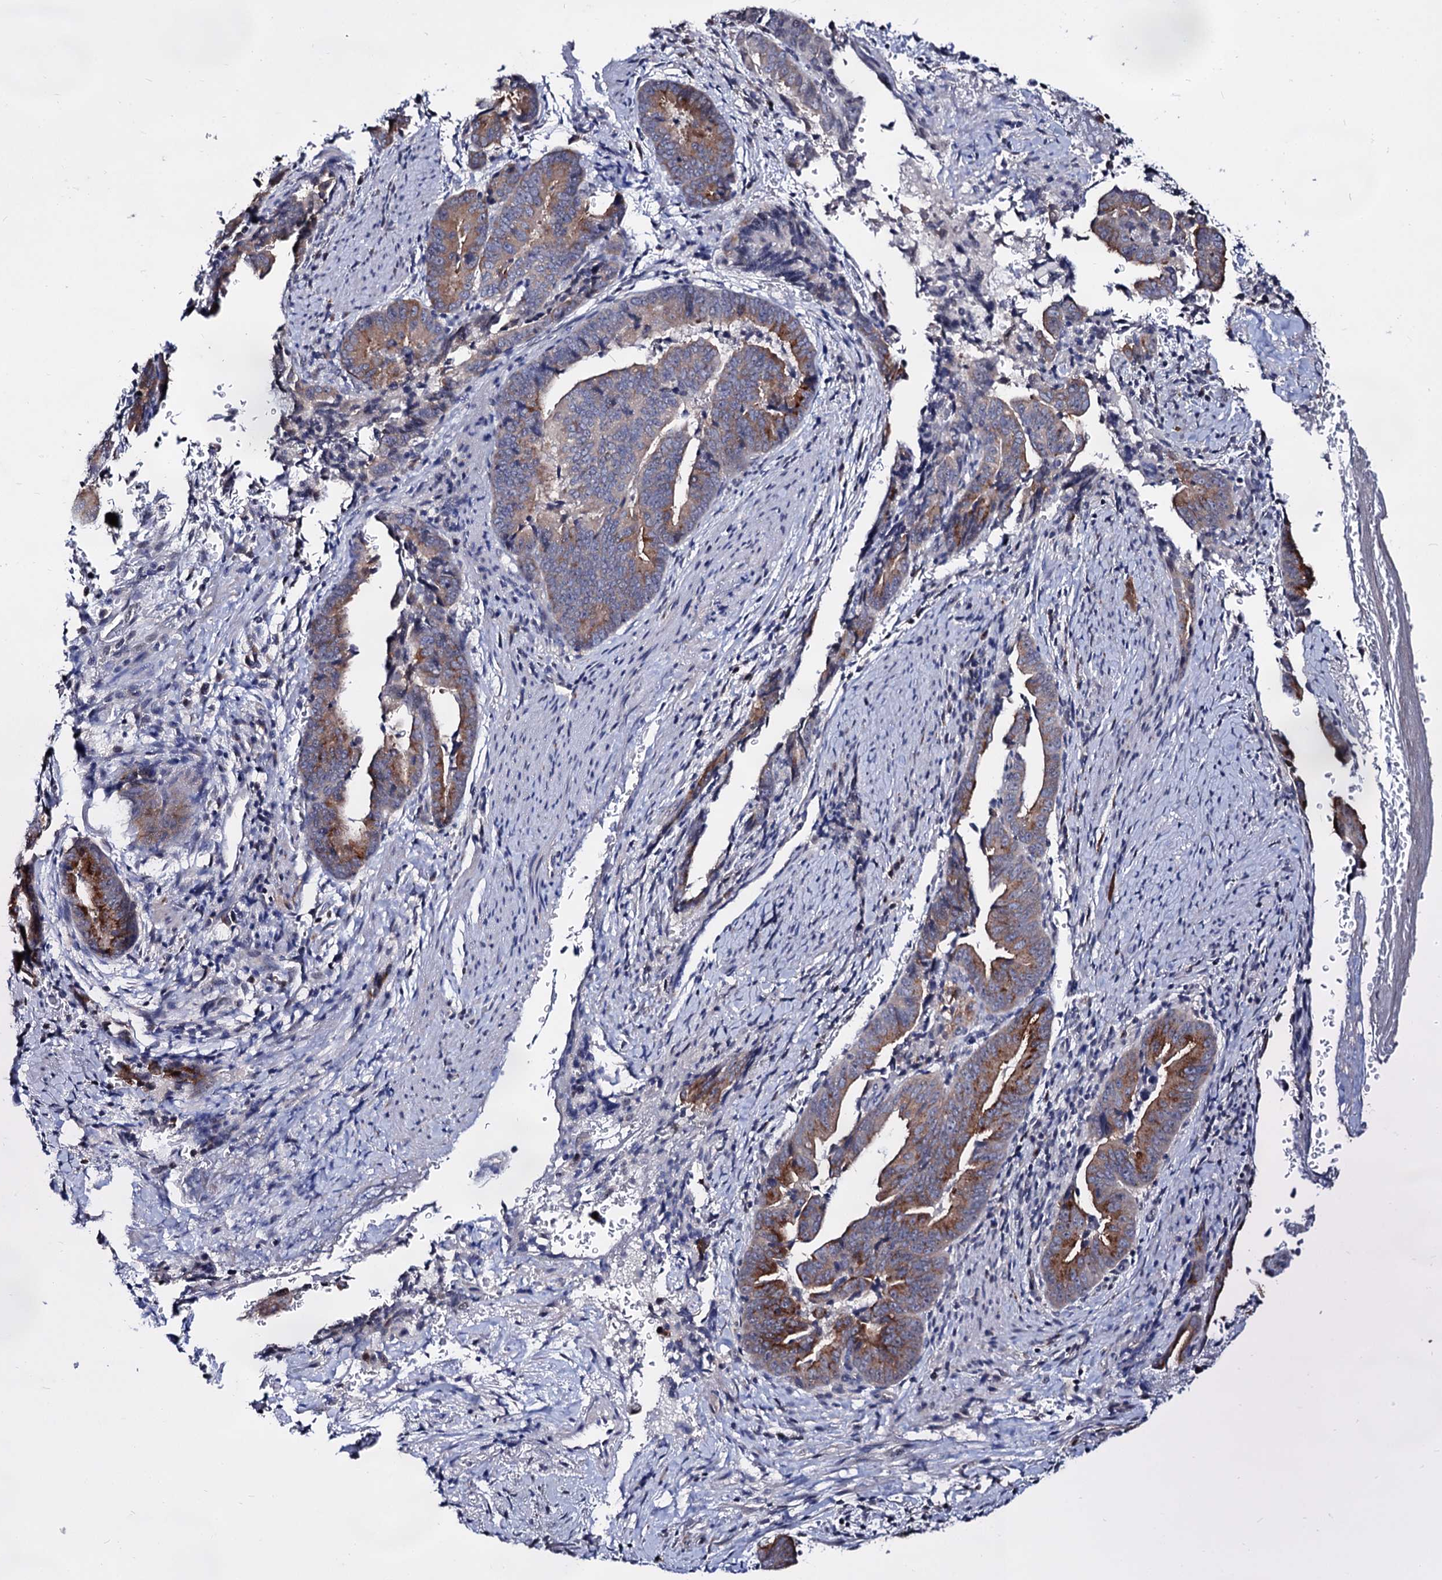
{"staining": {"intensity": "moderate", "quantity": "25%-75%", "location": "cytoplasmic/membranous"}, "tissue": "pancreatic cancer", "cell_type": "Tumor cells", "image_type": "cancer", "snomed": [{"axis": "morphology", "description": "Adenocarcinoma, NOS"}, {"axis": "topography", "description": "Pancreas"}], "caption": "Pancreatic cancer tissue demonstrates moderate cytoplasmic/membranous staining in approximately 25%-75% of tumor cells (DAB (3,3'-diaminobenzidine) IHC with brightfield microscopy, high magnification).", "gene": "ARFIP2", "patient": {"sex": "female", "age": 63}}